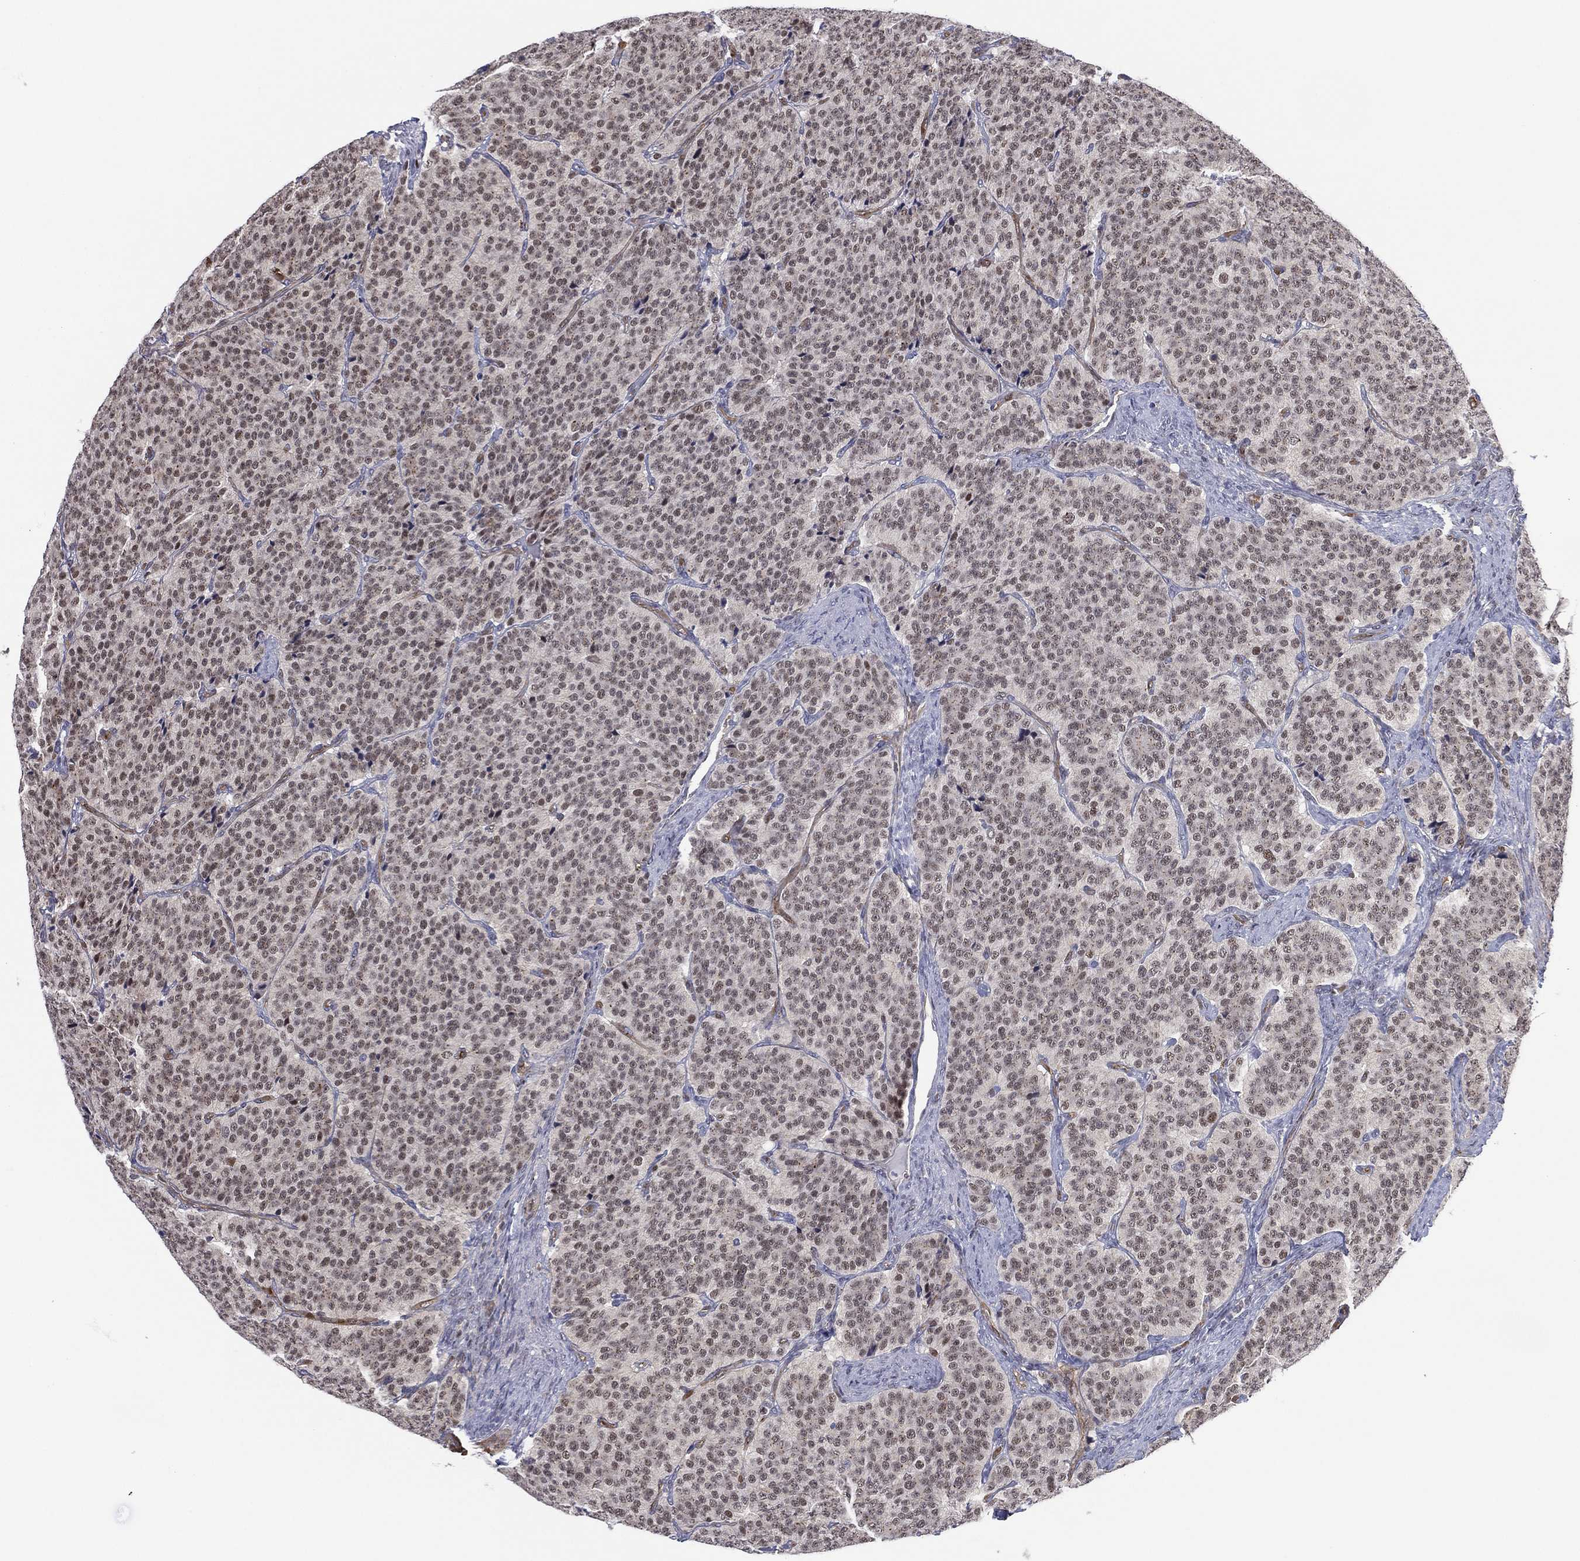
{"staining": {"intensity": "weak", "quantity": "25%-75%", "location": "nuclear"}, "tissue": "carcinoid", "cell_type": "Tumor cells", "image_type": "cancer", "snomed": [{"axis": "morphology", "description": "Carcinoid, malignant, NOS"}, {"axis": "topography", "description": "Small intestine"}], "caption": "Immunohistochemical staining of carcinoid (malignant) reveals weak nuclear protein expression in about 25%-75% of tumor cells. (DAB IHC with brightfield microscopy, high magnification).", "gene": "GSE1", "patient": {"sex": "female", "age": 58}}